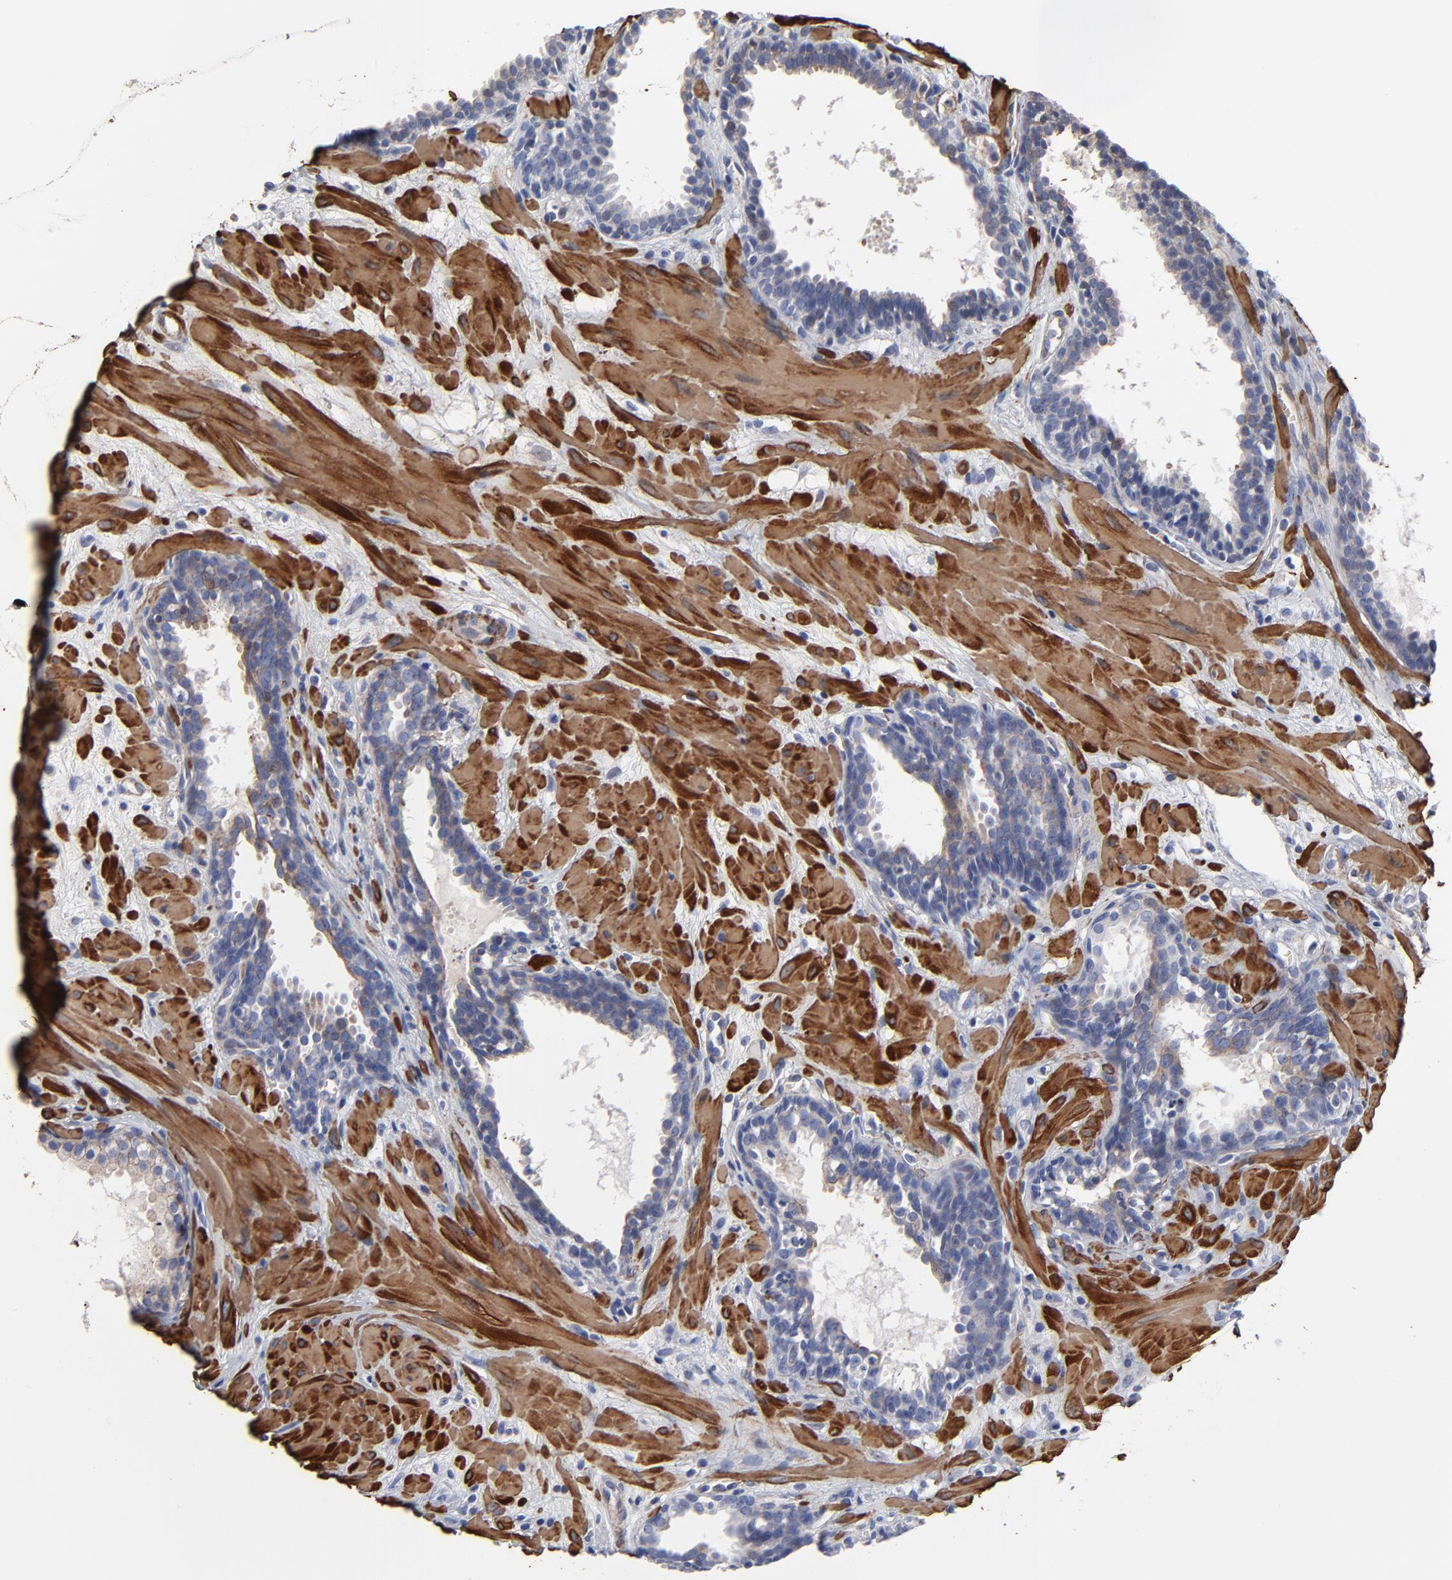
{"staining": {"intensity": "negative", "quantity": "none", "location": "none"}, "tissue": "prostate cancer", "cell_type": "Tumor cells", "image_type": "cancer", "snomed": [{"axis": "morphology", "description": "Adenocarcinoma, Low grade"}, {"axis": "topography", "description": "Prostate"}], "caption": "Prostate cancer (low-grade adenocarcinoma) was stained to show a protein in brown. There is no significant staining in tumor cells.", "gene": "ACTA2", "patient": {"sex": "male", "age": 57}}